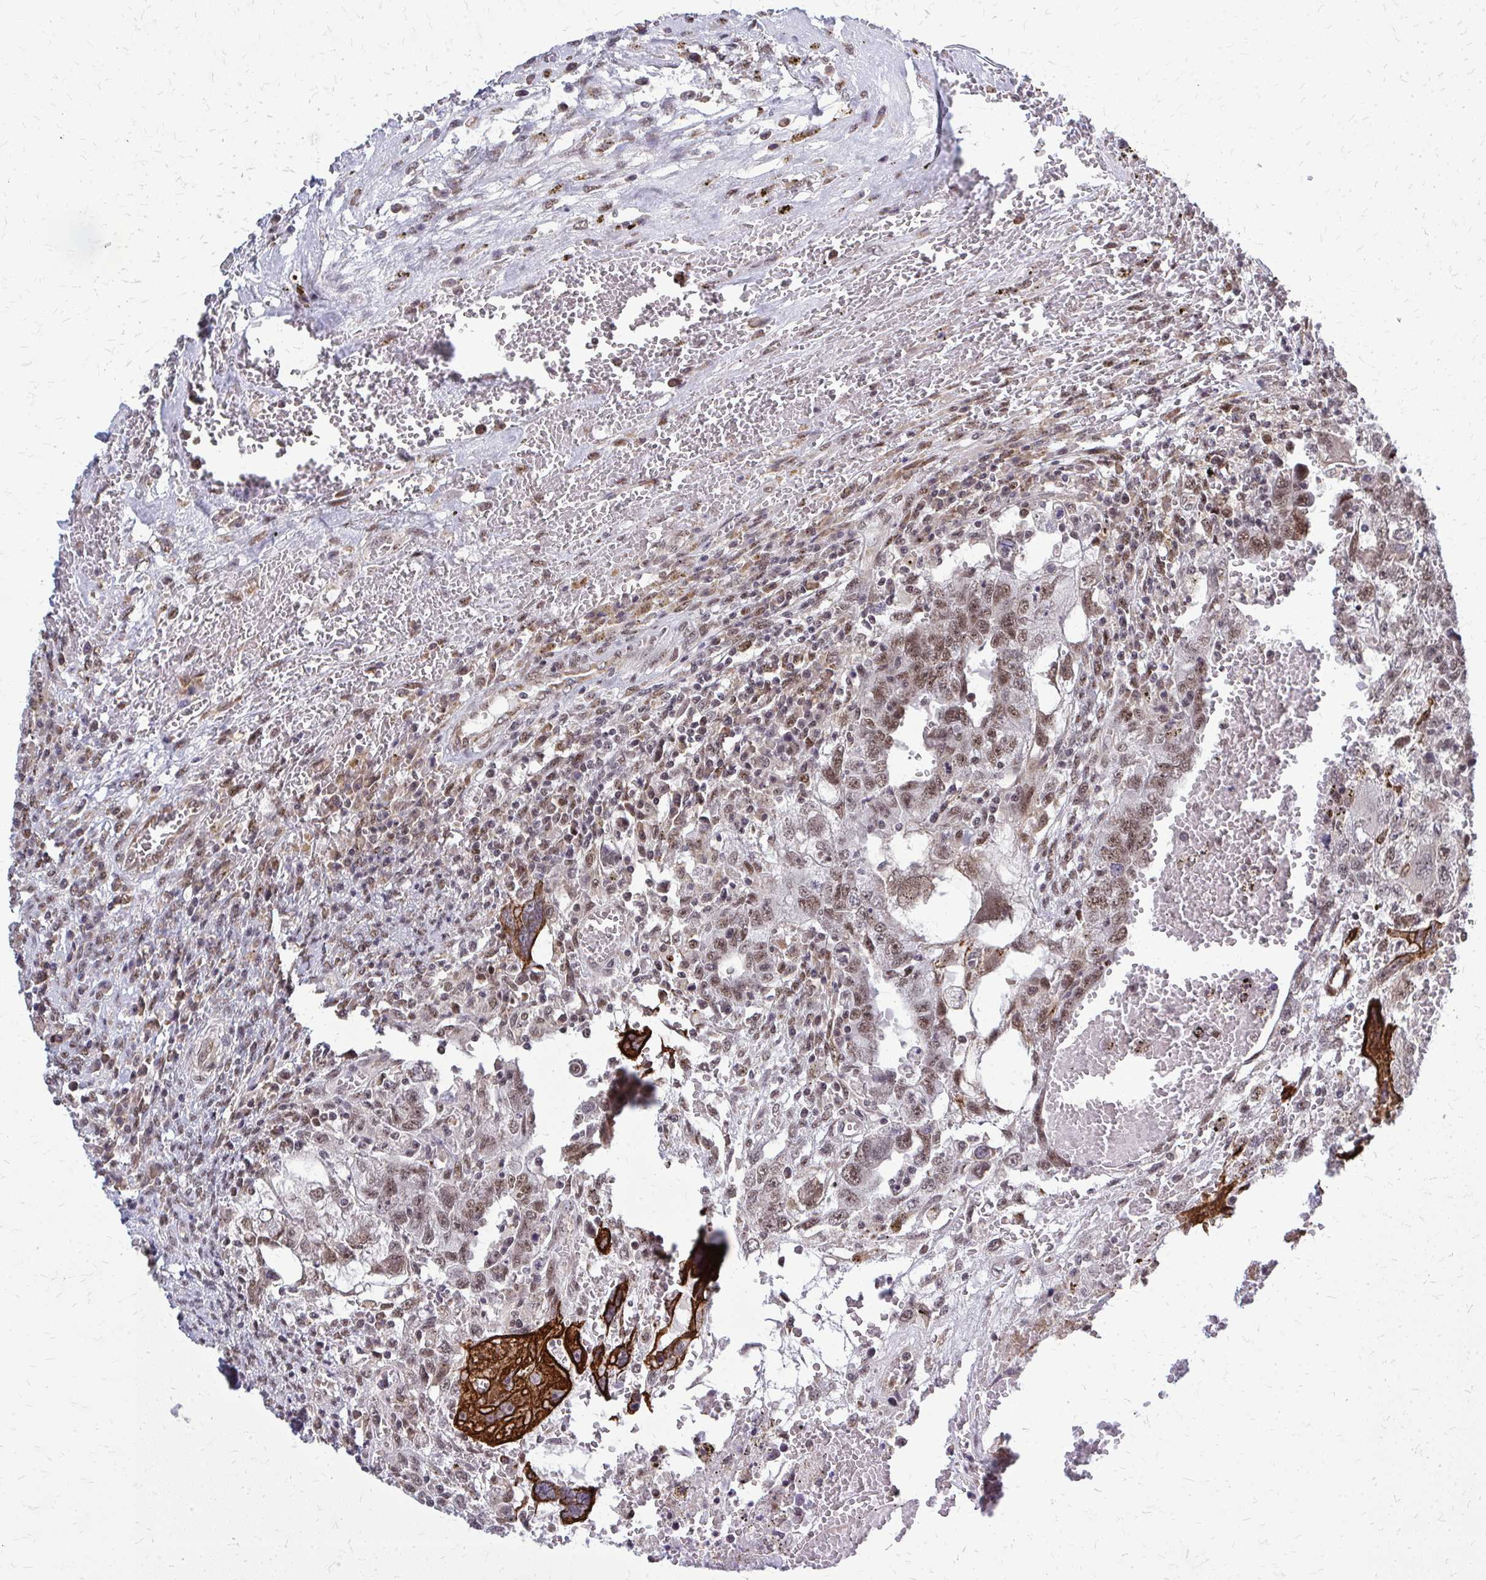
{"staining": {"intensity": "moderate", "quantity": ">75%", "location": "nuclear"}, "tissue": "testis cancer", "cell_type": "Tumor cells", "image_type": "cancer", "snomed": [{"axis": "morphology", "description": "Carcinoma, Embryonal, NOS"}, {"axis": "topography", "description": "Testis"}], "caption": "Immunohistochemistry of testis embryonal carcinoma demonstrates medium levels of moderate nuclear expression in approximately >75% of tumor cells.", "gene": "HDAC3", "patient": {"sex": "male", "age": 26}}